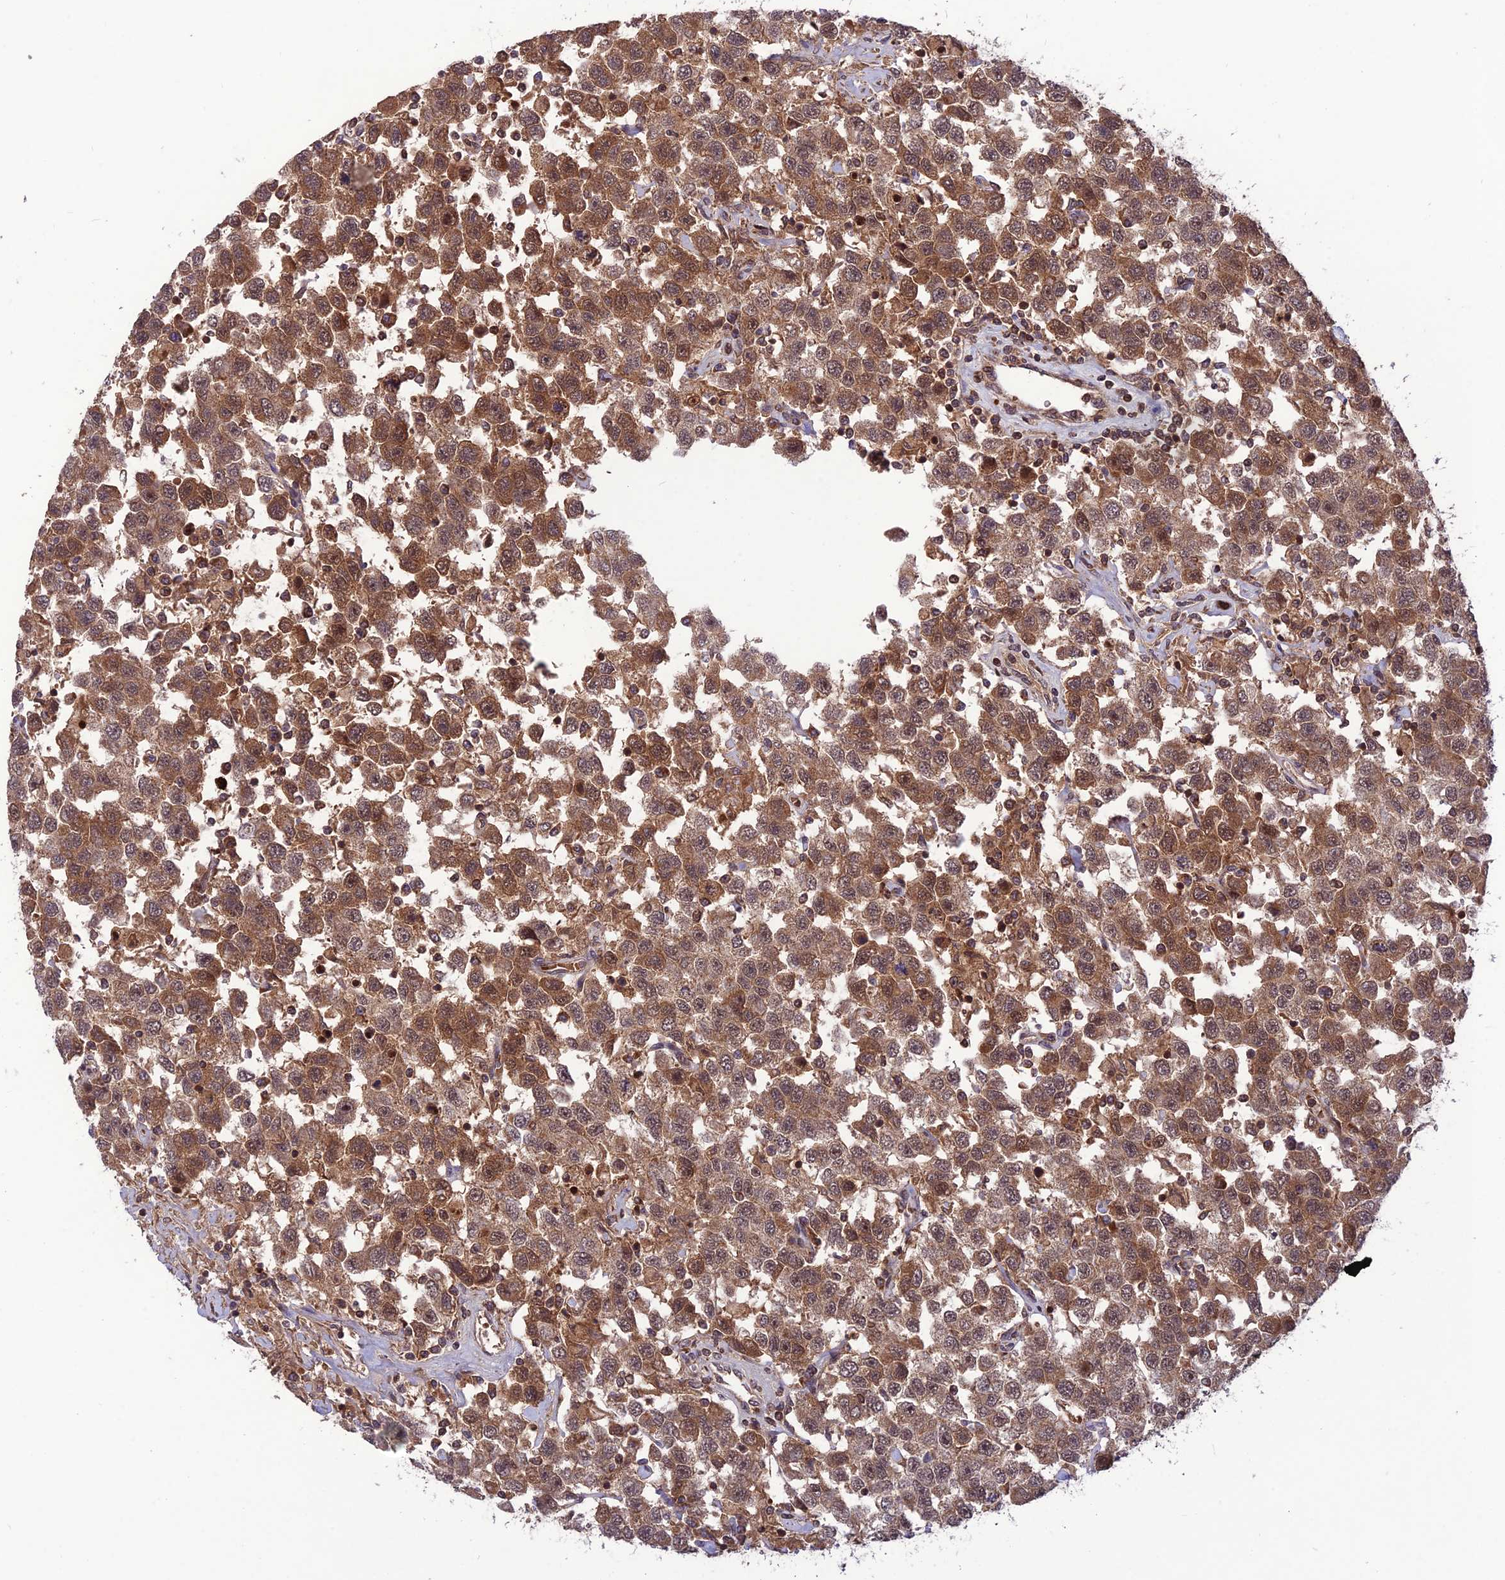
{"staining": {"intensity": "moderate", "quantity": ">75%", "location": "cytoplasmic/membranous,nuclear"}, "tissue": "testis cancer", "cell_type": "Tumor cells", "image_type": "cancer", "snomed": [{"axis": "morphology", "description": "Seminoma, NOS"}, {"axis": "topography", "description": "Testis"}], "caption": "Testis seminoma was stained to show a protein in brown. There is medium levels of moderate cytoplasmic/membranous and nuclear expression in approximately >75% of tumor cells.", "gene": "NDUFC1", "patient": {"sex": "male", "age": 41}}